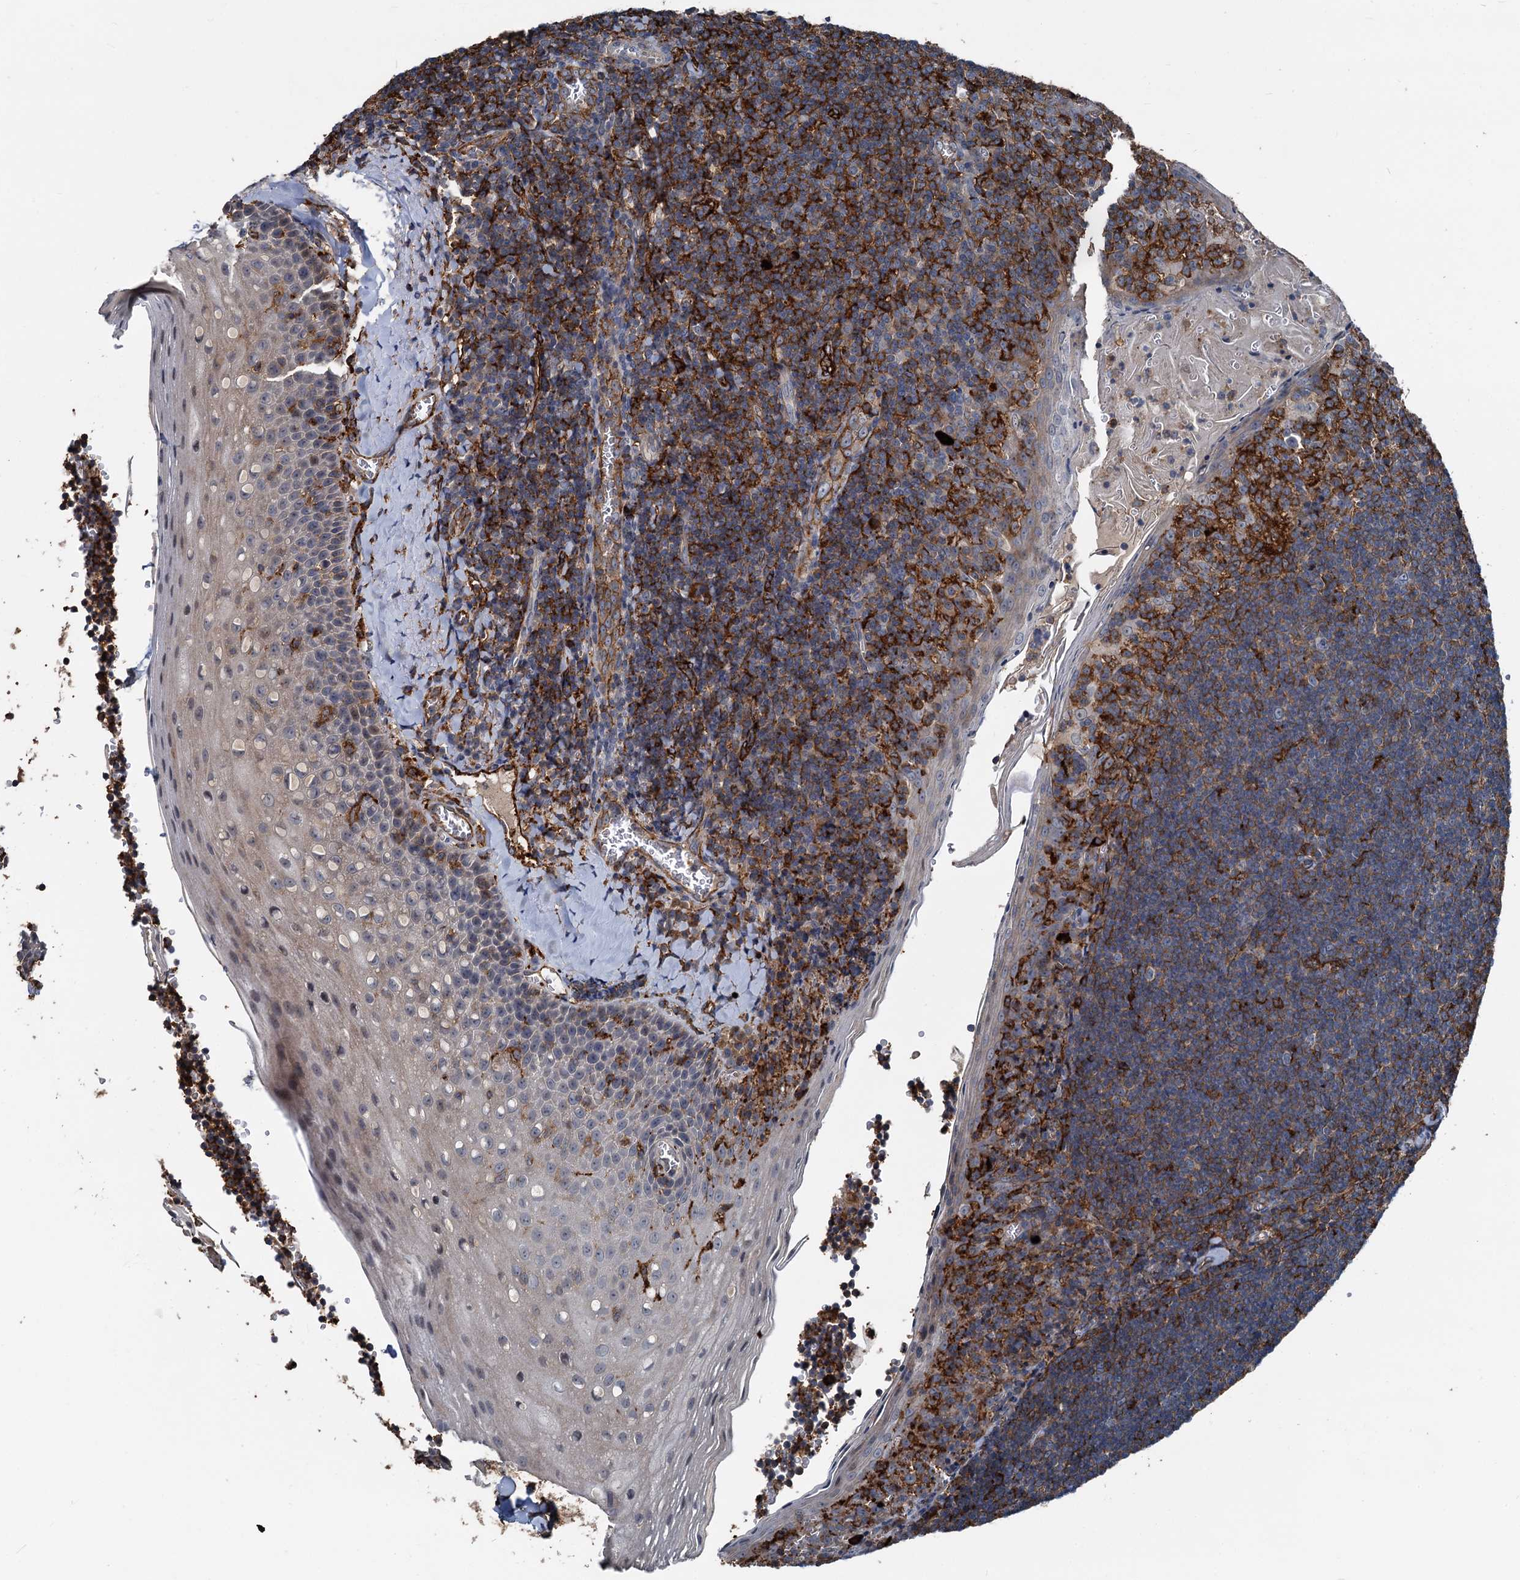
{"staining": {"intensity": "moderate", "quantity": "<25%", "location": "cytoplasmic/membranous"}, "tissue": "tonsil", "cell_type": "Germinal center cells", "image_type": "normal", "snomed": [{"axis": "morphology", "description": "Normal tissue, NOS"}, {"axis": "topography", "description": "Tonsil"}], "caption": "The image demonstrates staining of unremarkable tonsil, revealing moderate cytoplasmic/membranous protein positivity (brown color) within germinal center cells.", "gene": "PLEKHO2", "patient": {"sex": "male", "age": 27}}